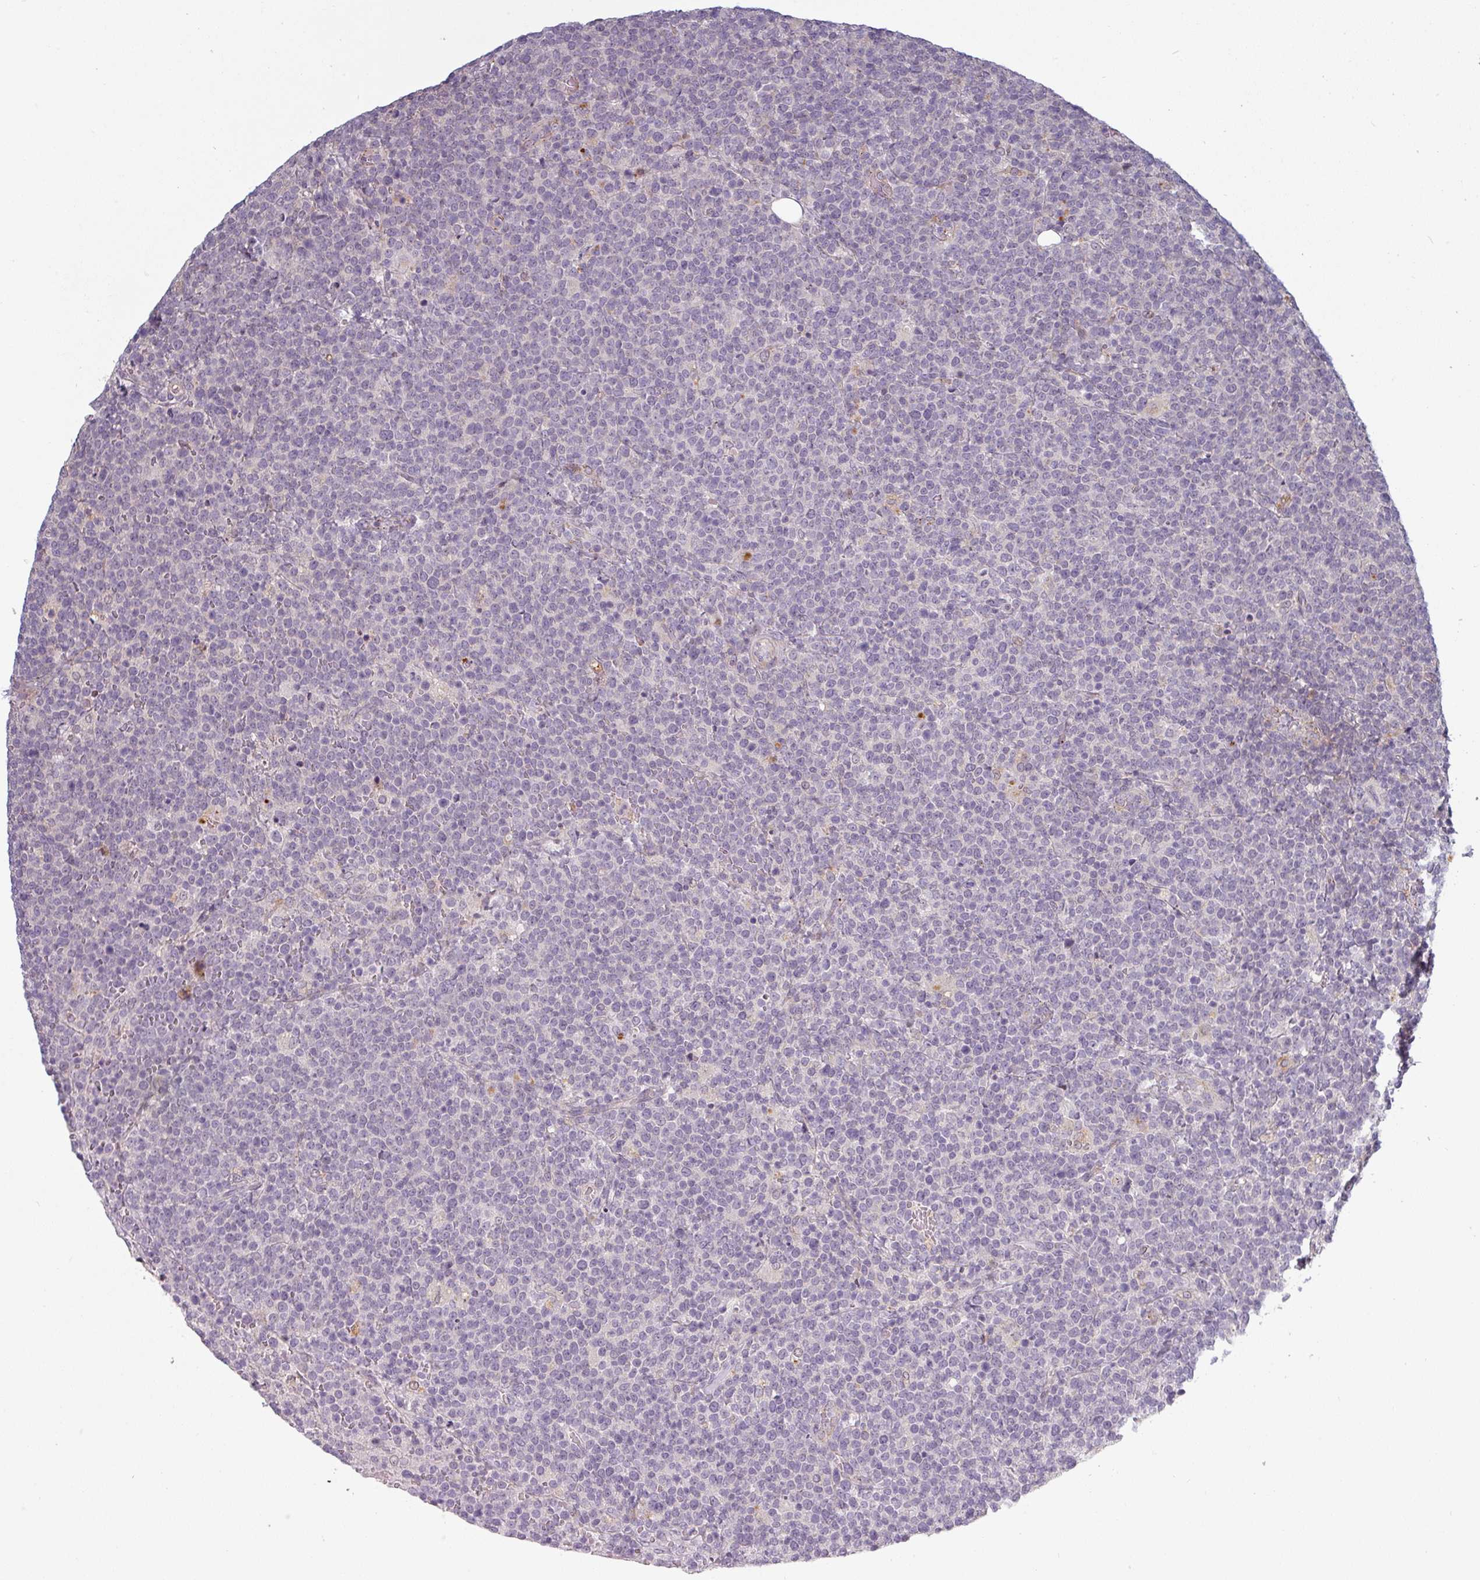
{"staining": {"intensity": "negative", "quantity": "none", "location": "none"}, "tissue": "lymphoma", "cell_type": "Tumor cells", "image_type": "cancer", "snomed": [{"axis": "morphology", "description": "Malignant lymphoma, non-Hodgkin's type, High grade"}, {"axis": "topography", "description": "Lymph node"}], "caption": "Human lymphoma stained for a protein using immunohistochemistry exhibits no staining in tumor cells.", "gene": "C2orf16", "patient": {"sex": "male", "age": 61}}